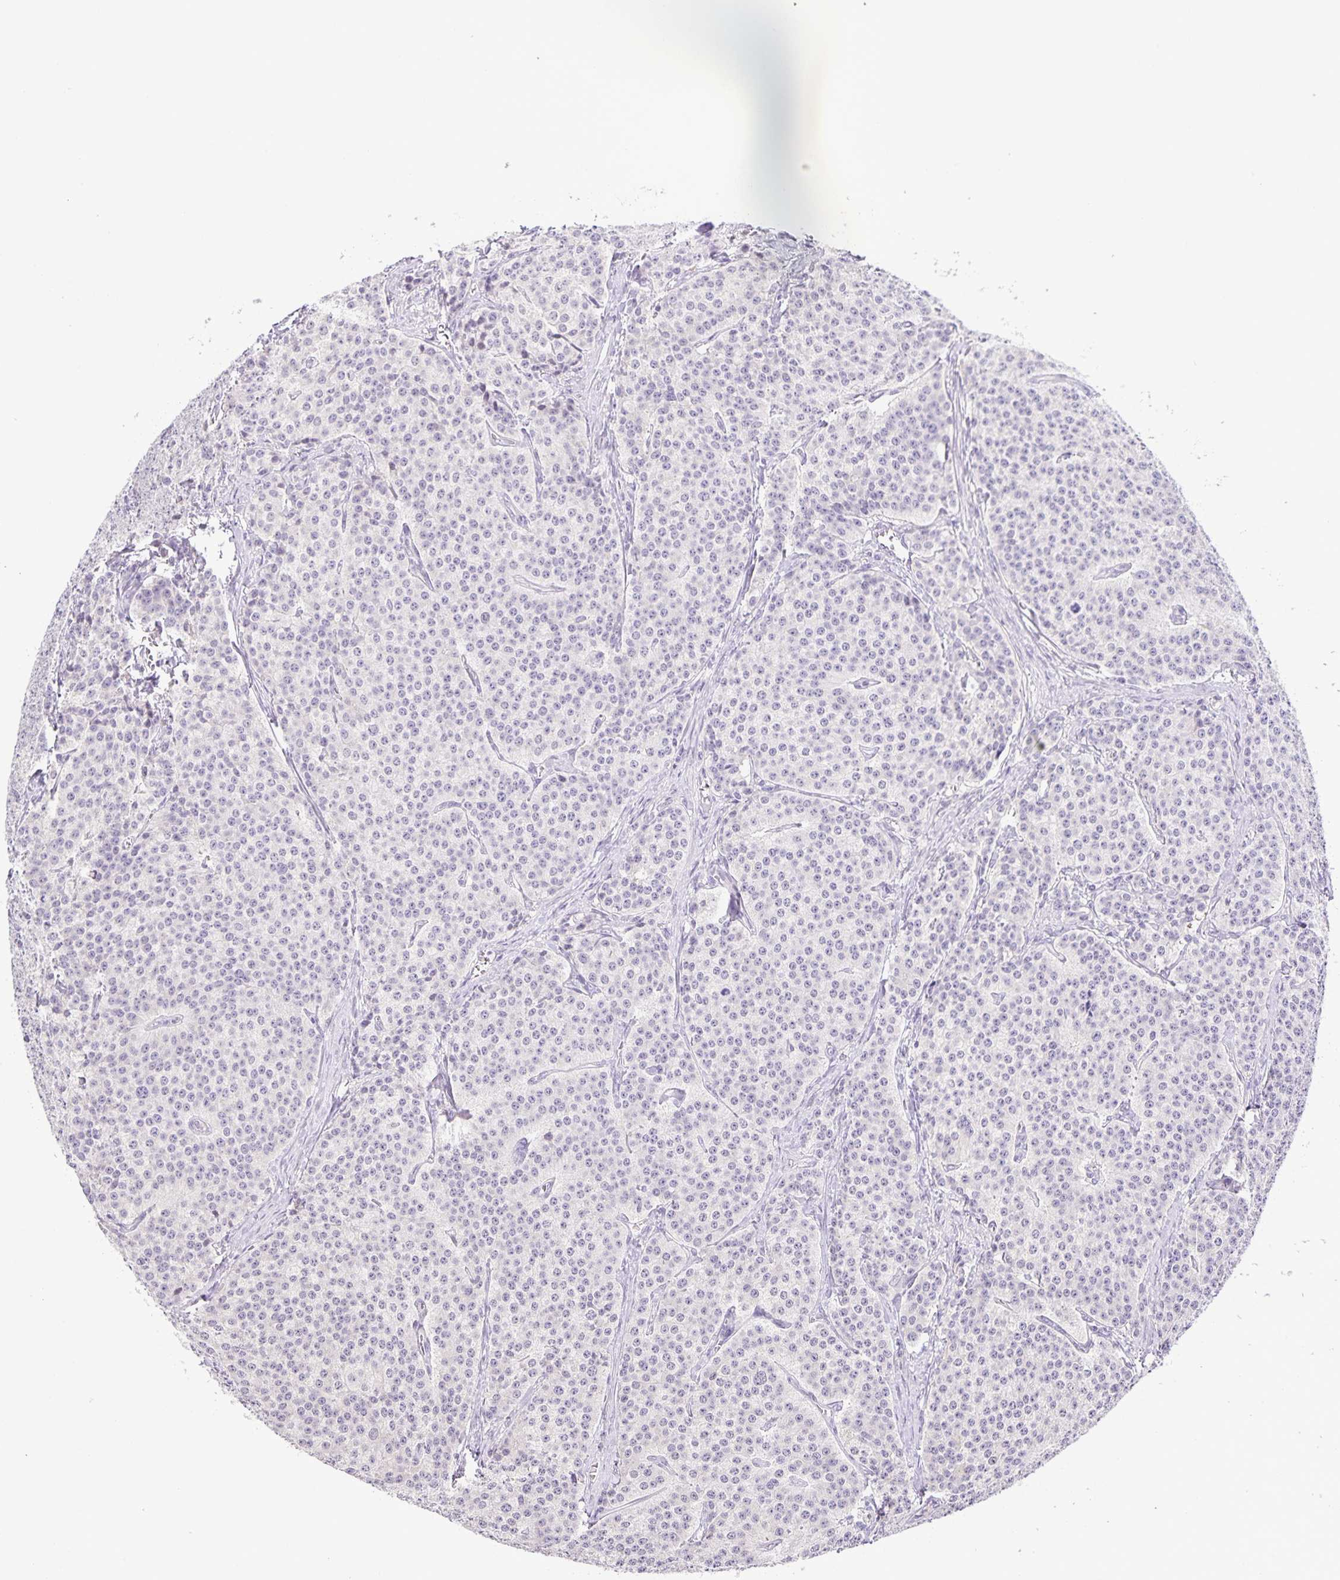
{"staining": {"intensity": "negative", "quantity": "none", "location": "none"}, "tissue": "carcinoid", "cell_type": "Tumor cells", "image_type": "cancer", "snomed": [{"axis": "morphology", "description": "Carcinoid, malignant, NOS"}, {"axis": "topography", "description": "Small intestine"}], "caption": "Tumor cells show no significant positivity in malignant carcinoid. (Brightfield microscopy of DAB IHC at high magnification).", "gene": "ONECUT2", "patient": {"sex": "female", "age": 64}}